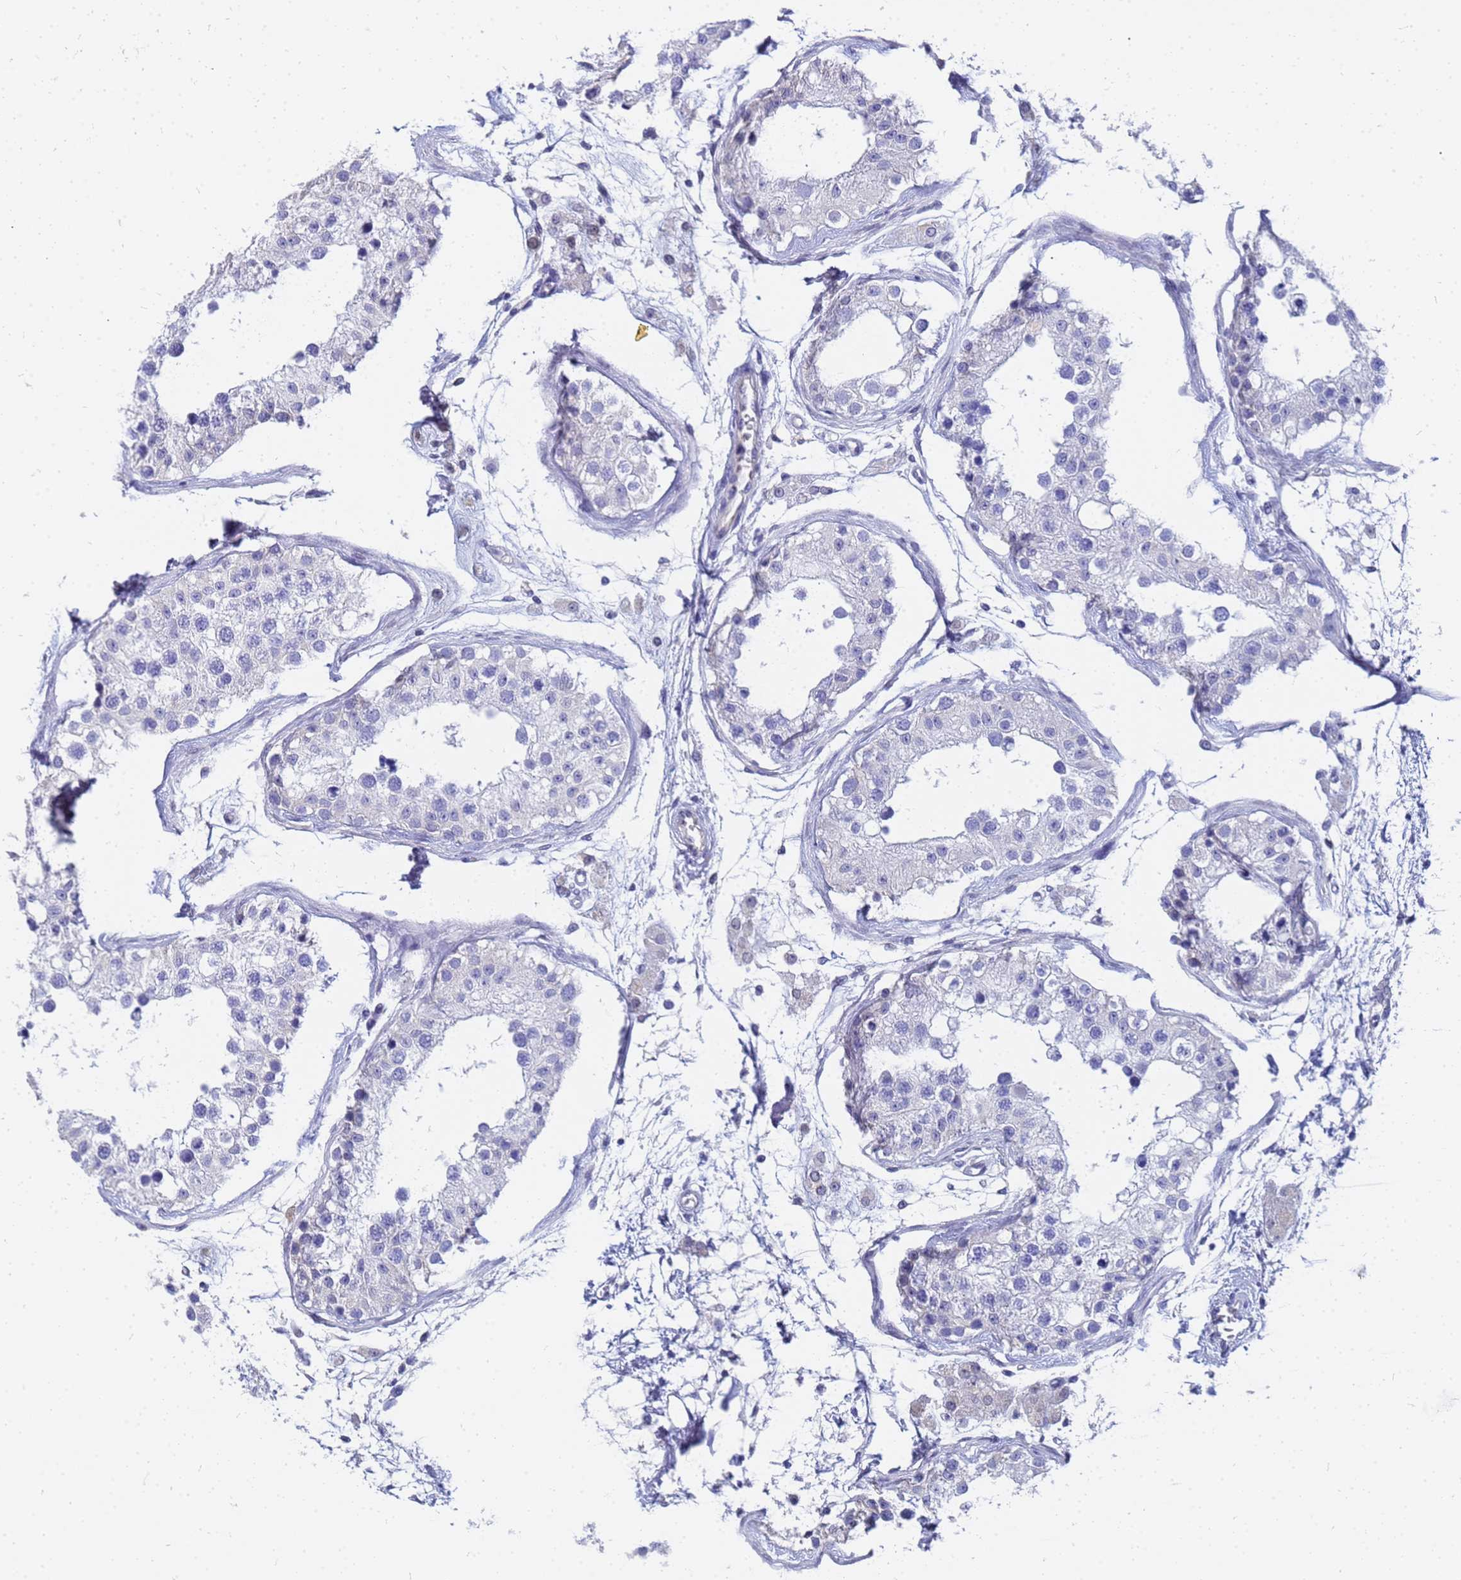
{"staining": {"intensity": "negative", "quantity": "none", "location": "none"}, "tissue": "testis", "cell_type": "Cells in seminiferous ducts", "image_type": "normal", "snomed": [{"axis": "morphology", "description": "Normal tissue, NOS"}, {"axis": "morphology", "description": "Adenocarcinoma, metastatic, NOS"}, {"axis": "topography", "description": "Testis"}], "caption": "Histopathology image shows no protein staining in cells in seminiferous ducts of normal testis.", "gene": "FAM166B", "patient": {"sex": "male", "age": 26}}